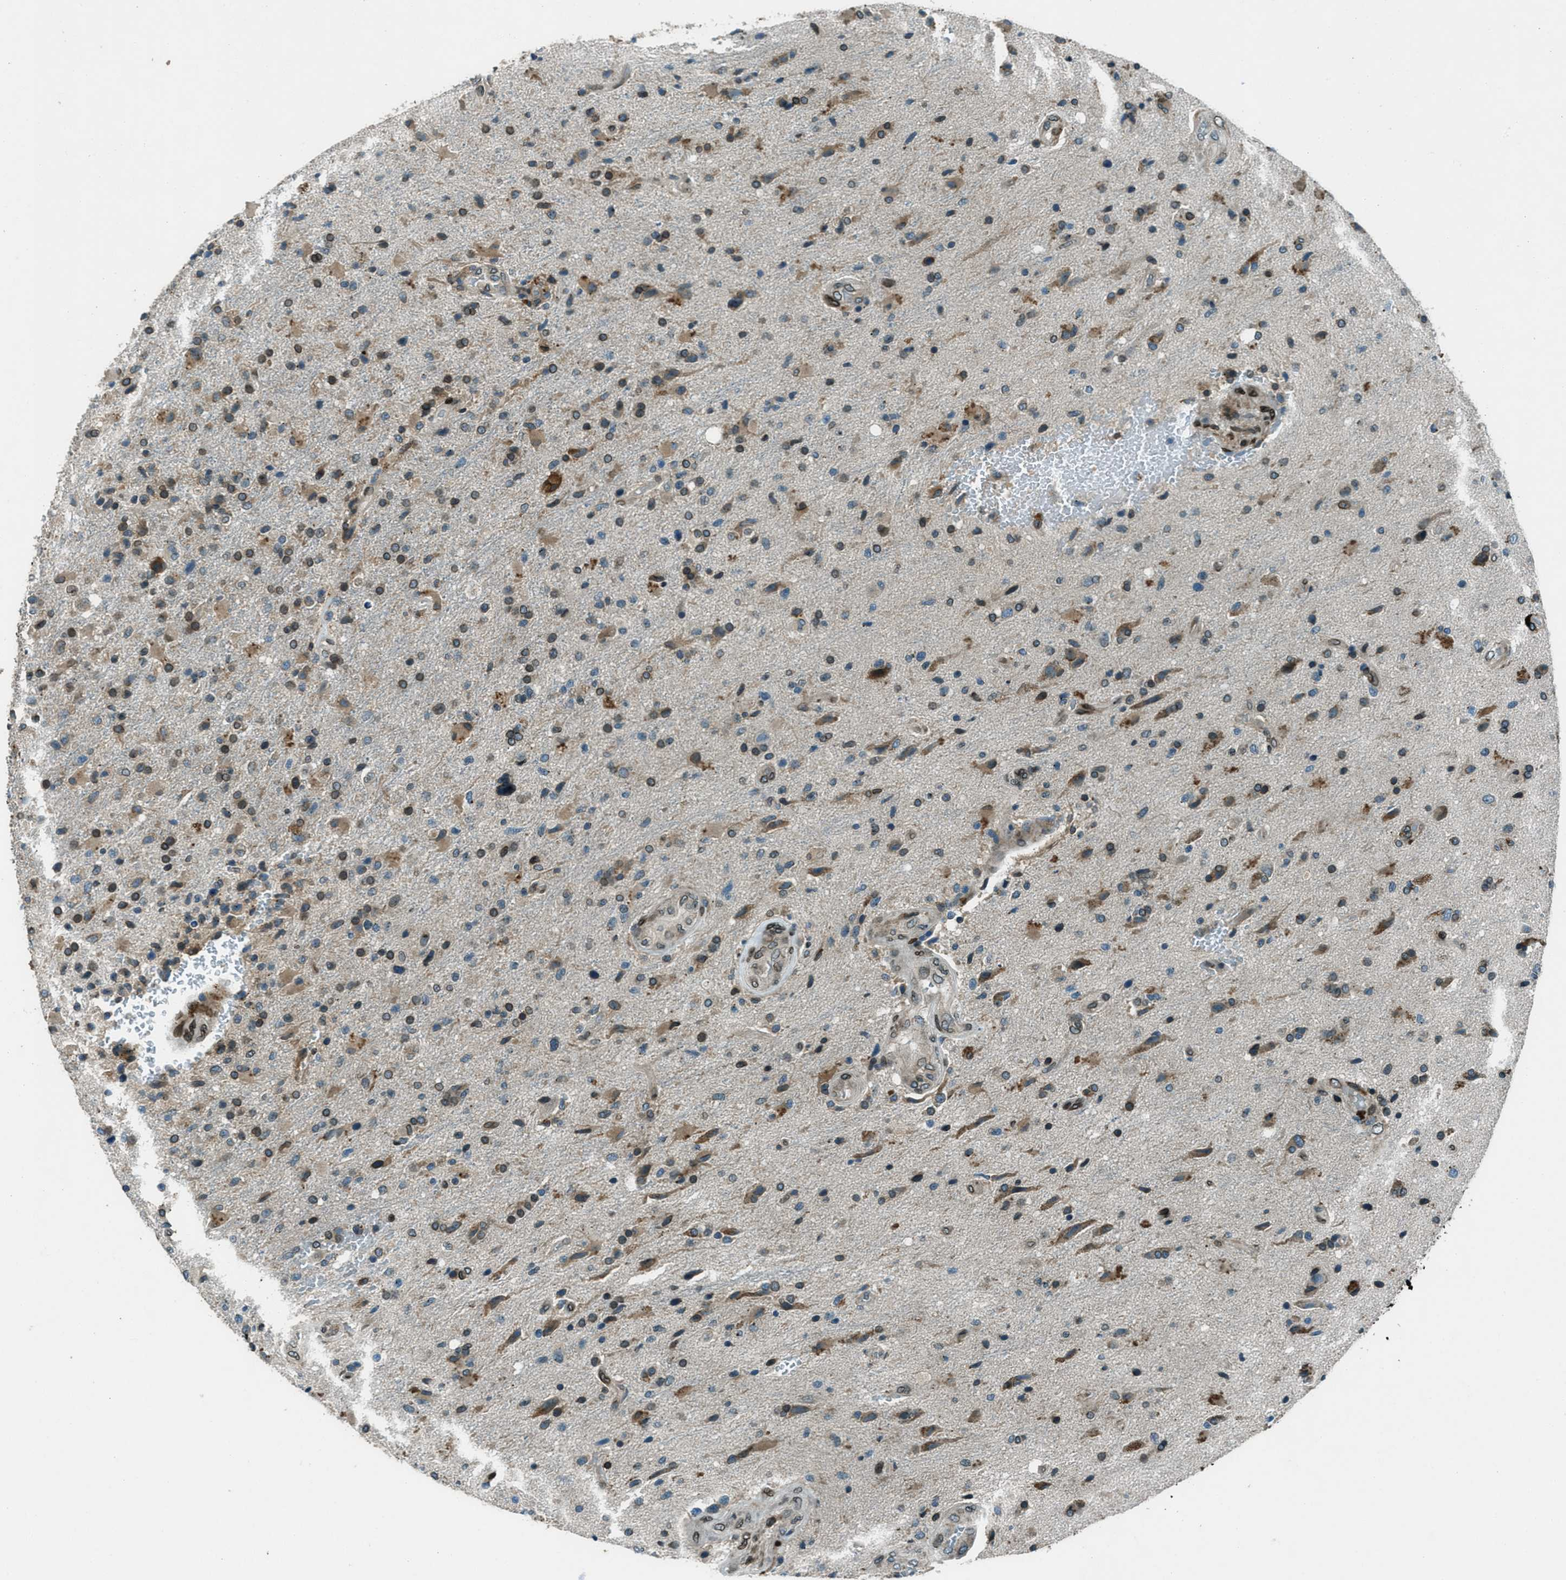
{"staining": {"intensity": "strong", "quantity": "25%-75%", "location": "cytoplasmic/membranous,nuclear"}, "tissue": "glioma", "cell_type": "Tumor cells", "image_type": "cancer", "snomed": [{"axis": "morphology", "description": "Glioma, malignant, High grade"}, {"axis": "topography", "description": "Brain"}], "caption": "IHC (DAB) staining of glioma reveals strong cytoplasmic/membranous and nuclear protein expression in about 25%-75% of tumor cells.", "gene": "LEMD2", "patient": {"sex": "male", "age": 72}}